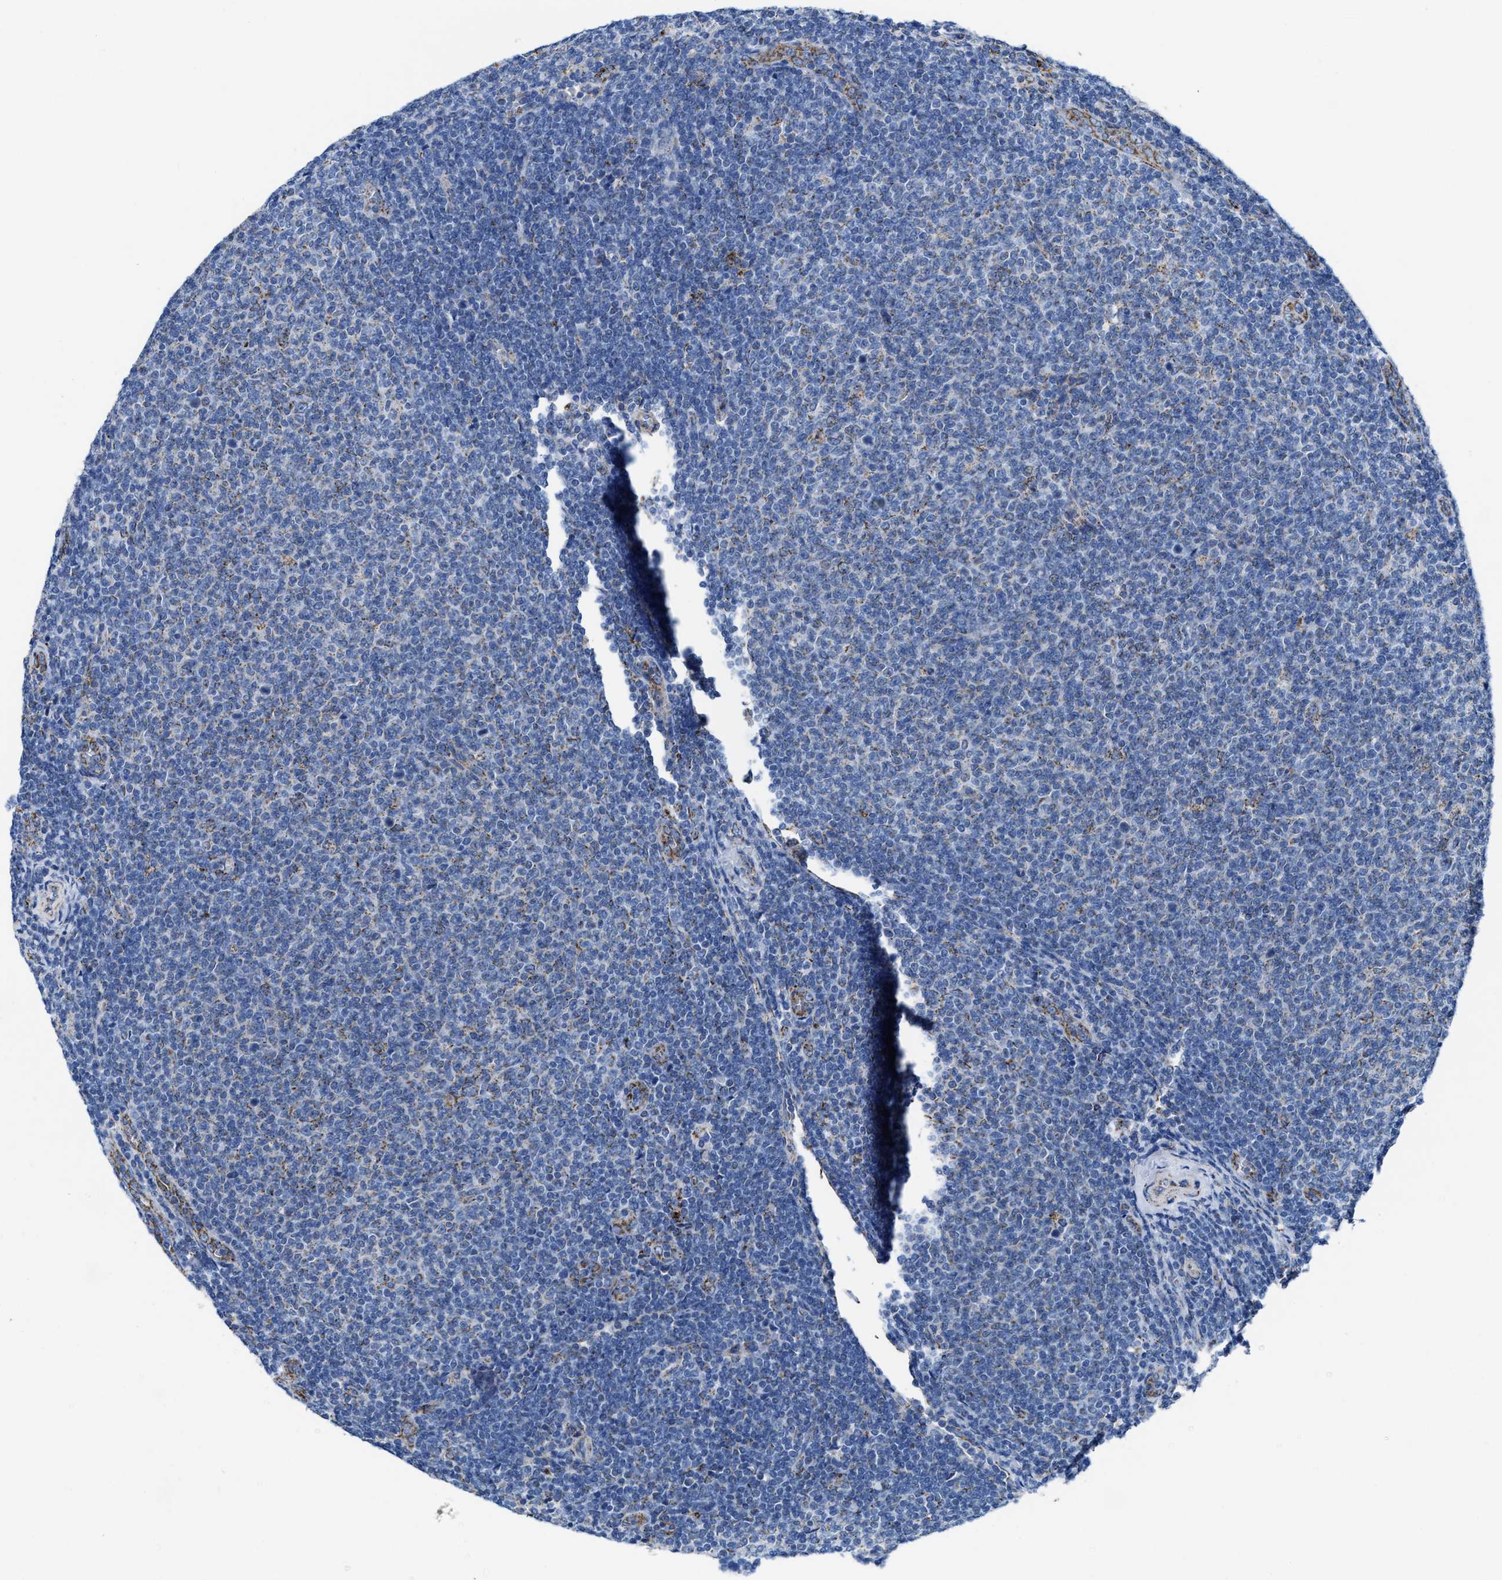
{"staining": {"intensity": "negative", "quantity": "none", "location": "none"}, "tissue": "lymphoma", "cell_type": "Tumor cells", "image_type": "cancer", "snomed": [{"axis": "morphology", "description": "Malignant lymphoma, non-Hodgkin's type, Low grade"}, {"axis": "topography", "description": "Lymph node"}], "caption": "The image demonstrates no staining of tumor cells in lymphoma.", "gene": "ALDH1B1", "patient": {"sex": "male", "age": 66}}